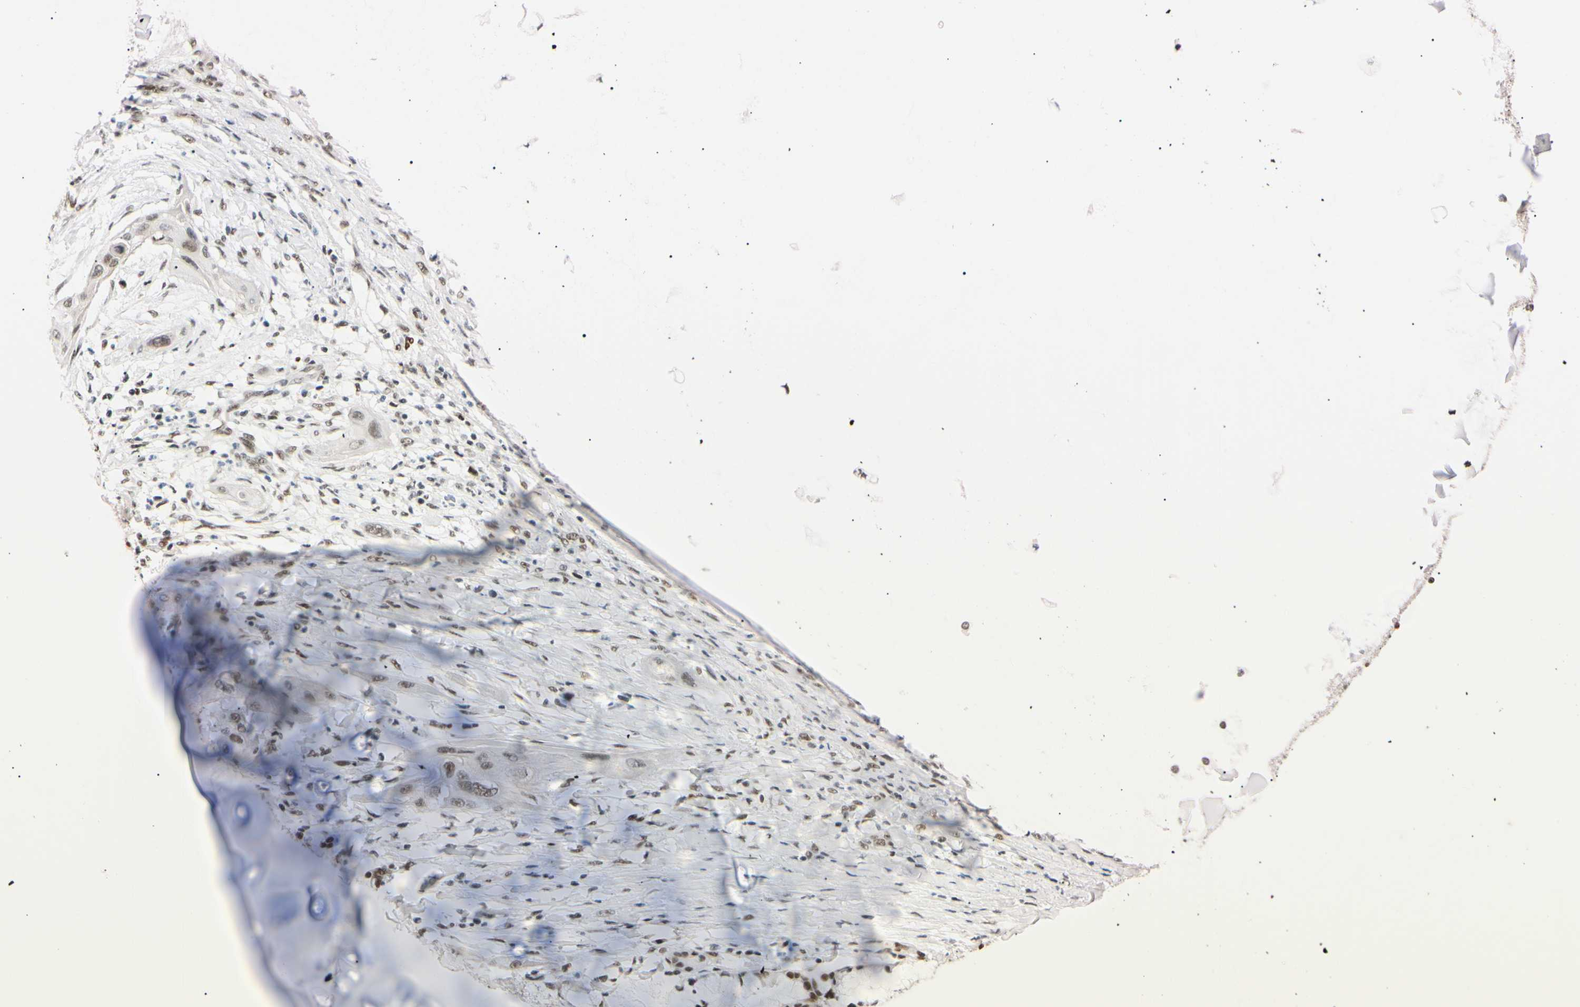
{"staining": {"intensity": "weak", "quantity": ">75%", "location": "nuclear"}, "tissue": "lung cancer", "cell_type": "Tumor cells", "image_type": "cancer", "snomed": [{"axis": "morphology", "description": "Squamous cell carcinoma, NOS"}, {"axis": "topography", "description": "Lung"}], "caption": "Tumor cells reveal weak nuclear positivity in about >75% of cells in squamous cell carcinoma (lung). Using DAB (3,3'-diaminobenzidine) (brown) and hematoxylin (blue) stains, captured at high magnification using brightfield microscopy.", "gene": "ZNF134", "patient": {"sex": "female", "age": 47}}